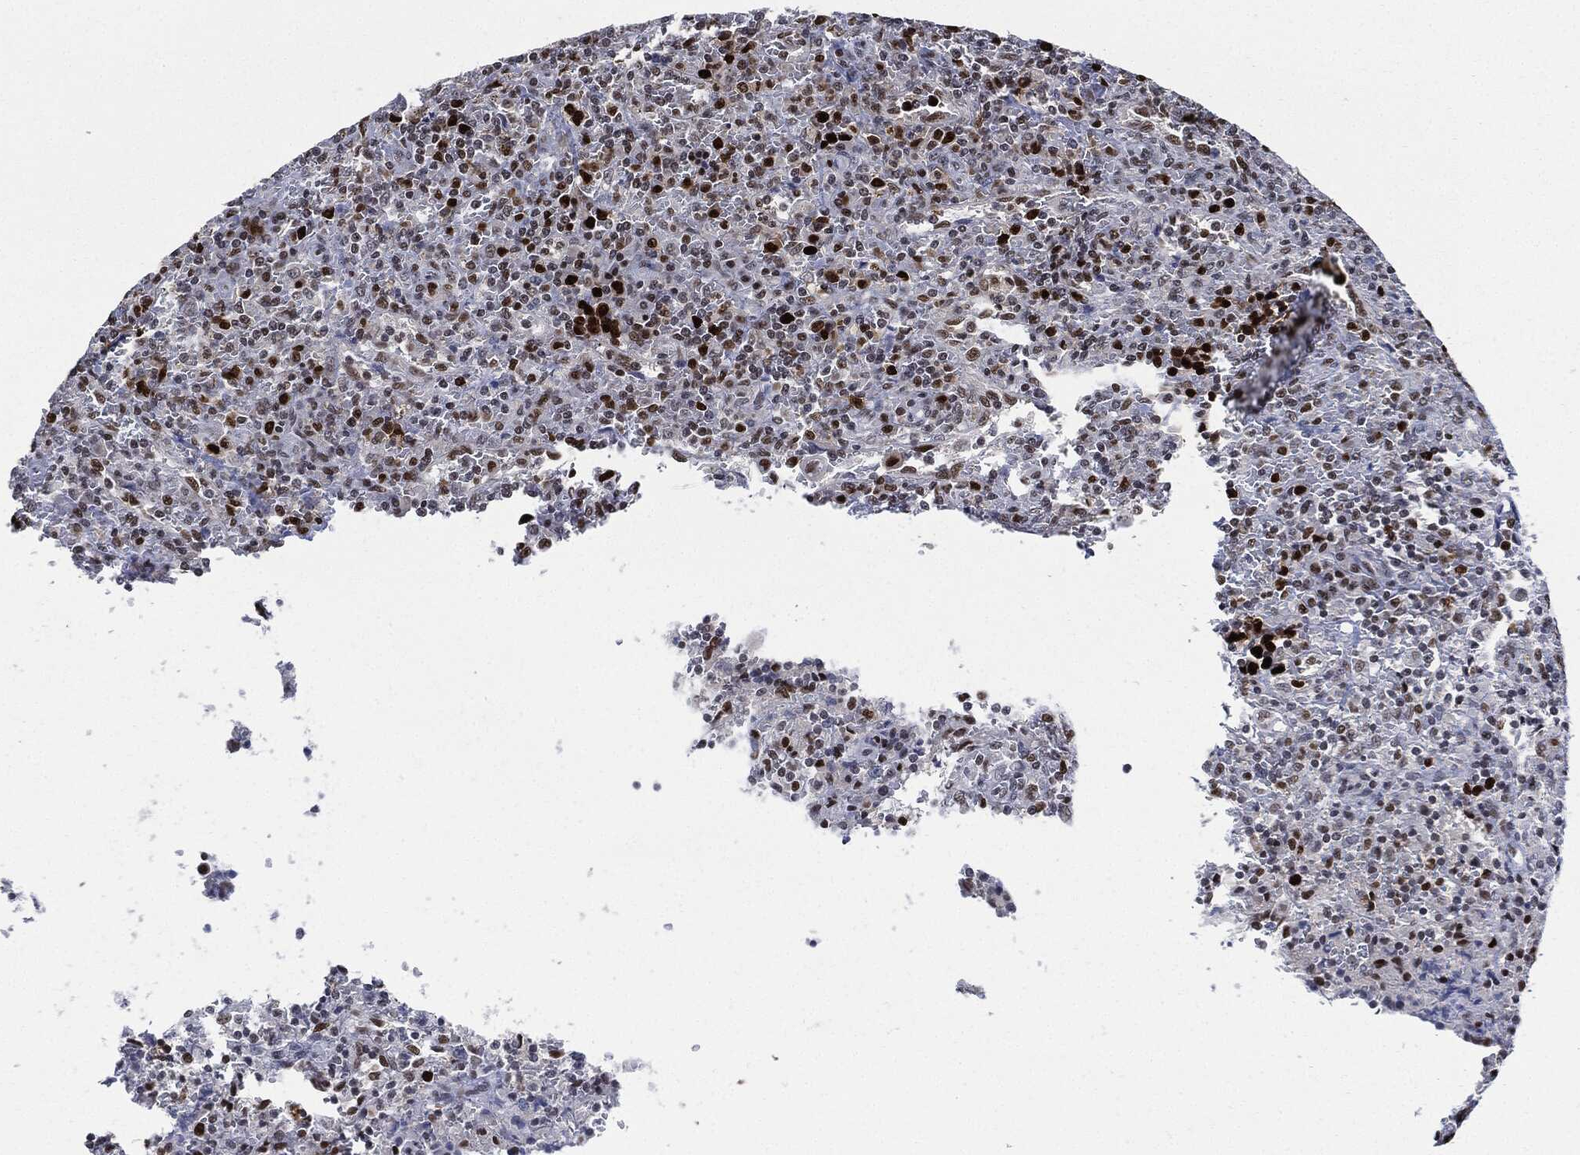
{"staining": {"intensity": "strong", "quantity": "<25%", "location": "nuclear"}, "tissue": "lymphoma", "cell_type": "Tumor cells", "image_type": "cancer", "snomed": [{"axis": "morphology", "description": "Malignant lymphoma, non-Hodgkin's type, Low grade"}, {"axis": "topography", "description": "Spleen"}], "caption": "Immunohistochemical staining of human low-grade malignant lymphoma, non-Hodgkin's type displays medium levels of strong nuclear protein expression in approximately <25% of tumor cells.", "gene": "PCNA", "patient": {"sex": "male", "age": 62}}